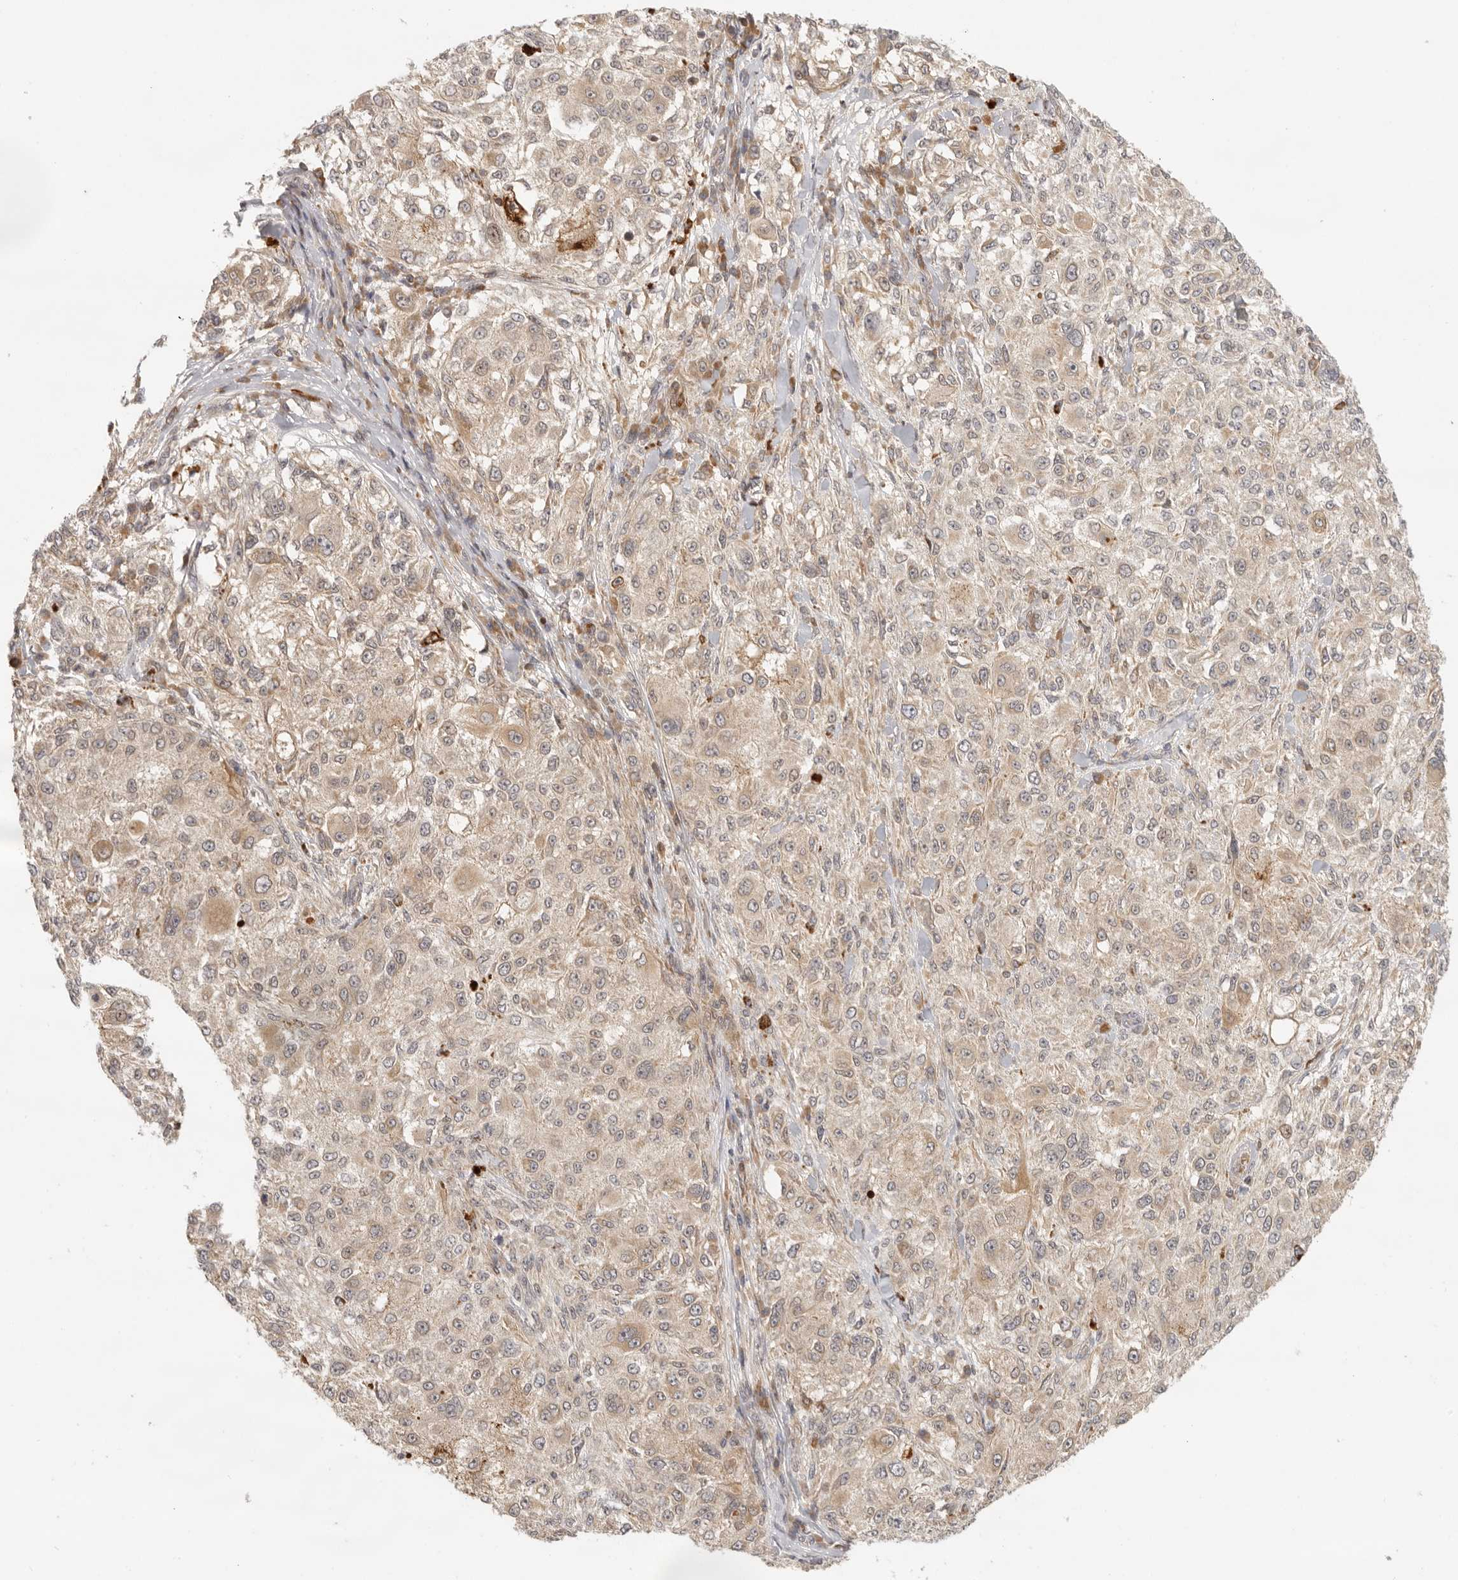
{"staining": {"intensity": "weak", "quantity": ">75%", "location": "cytoplasmic/membranous"}, "tissue": "melanoma", "cell_type": "Tumor cells", "image_type": "cancer", "snomed": [{"axis": "morphology", "description": "Necrosis, NOS"}, {"axis": "morphology", "description": "Malignant melanoma, NOS"}, {"axis": "topography", "description": "Skin"}], "caption": "Immunohistochemical staining of human malignant melanoma demonstrates weak cytoplasmic/membranous protein positivity in approximately >75% of tumor cells.", "gene": "AHDC1", "patient": {"sex": "female", "age": 87}}